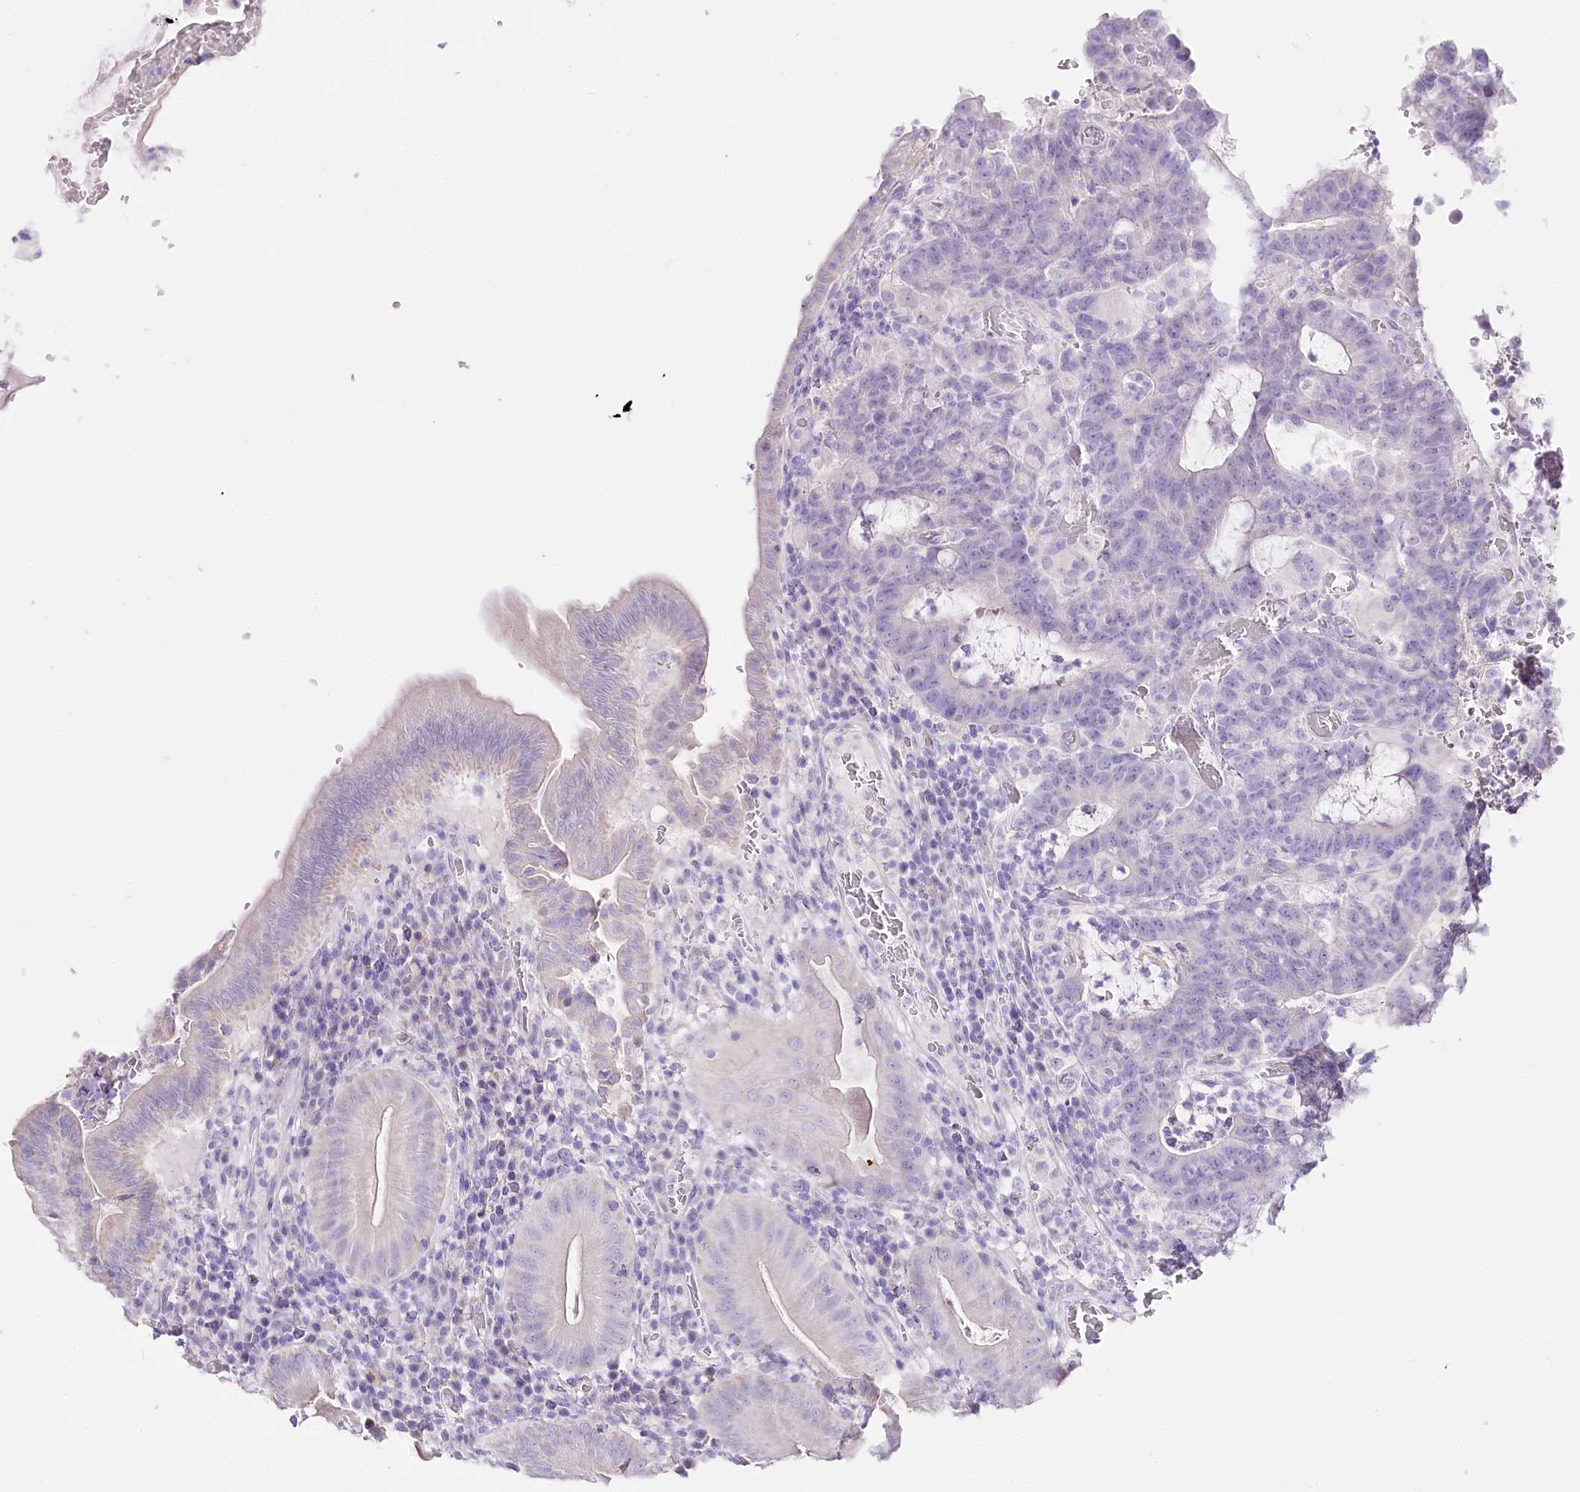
{"staining": {"intensity": "negative", "quantity": "none", "location": "none"}, "tissue": "colorectal cancer", "cell_type": "Tumor cells", "image_type": "cancer", "snomed": [{"axis": "morphology", "description": "Normal tissue, NOS"}, {"axis": "morphology", "description": "Adenocarcinoma, NOS"}, {"axis": "topography", "description": "Colon"}], "caption": "Tumor cells show no significant protein staining in colorectal cancer (adenocarcinoma).", "gene": "ZNF226", "patient": {"sex": "female", "age": 75}}